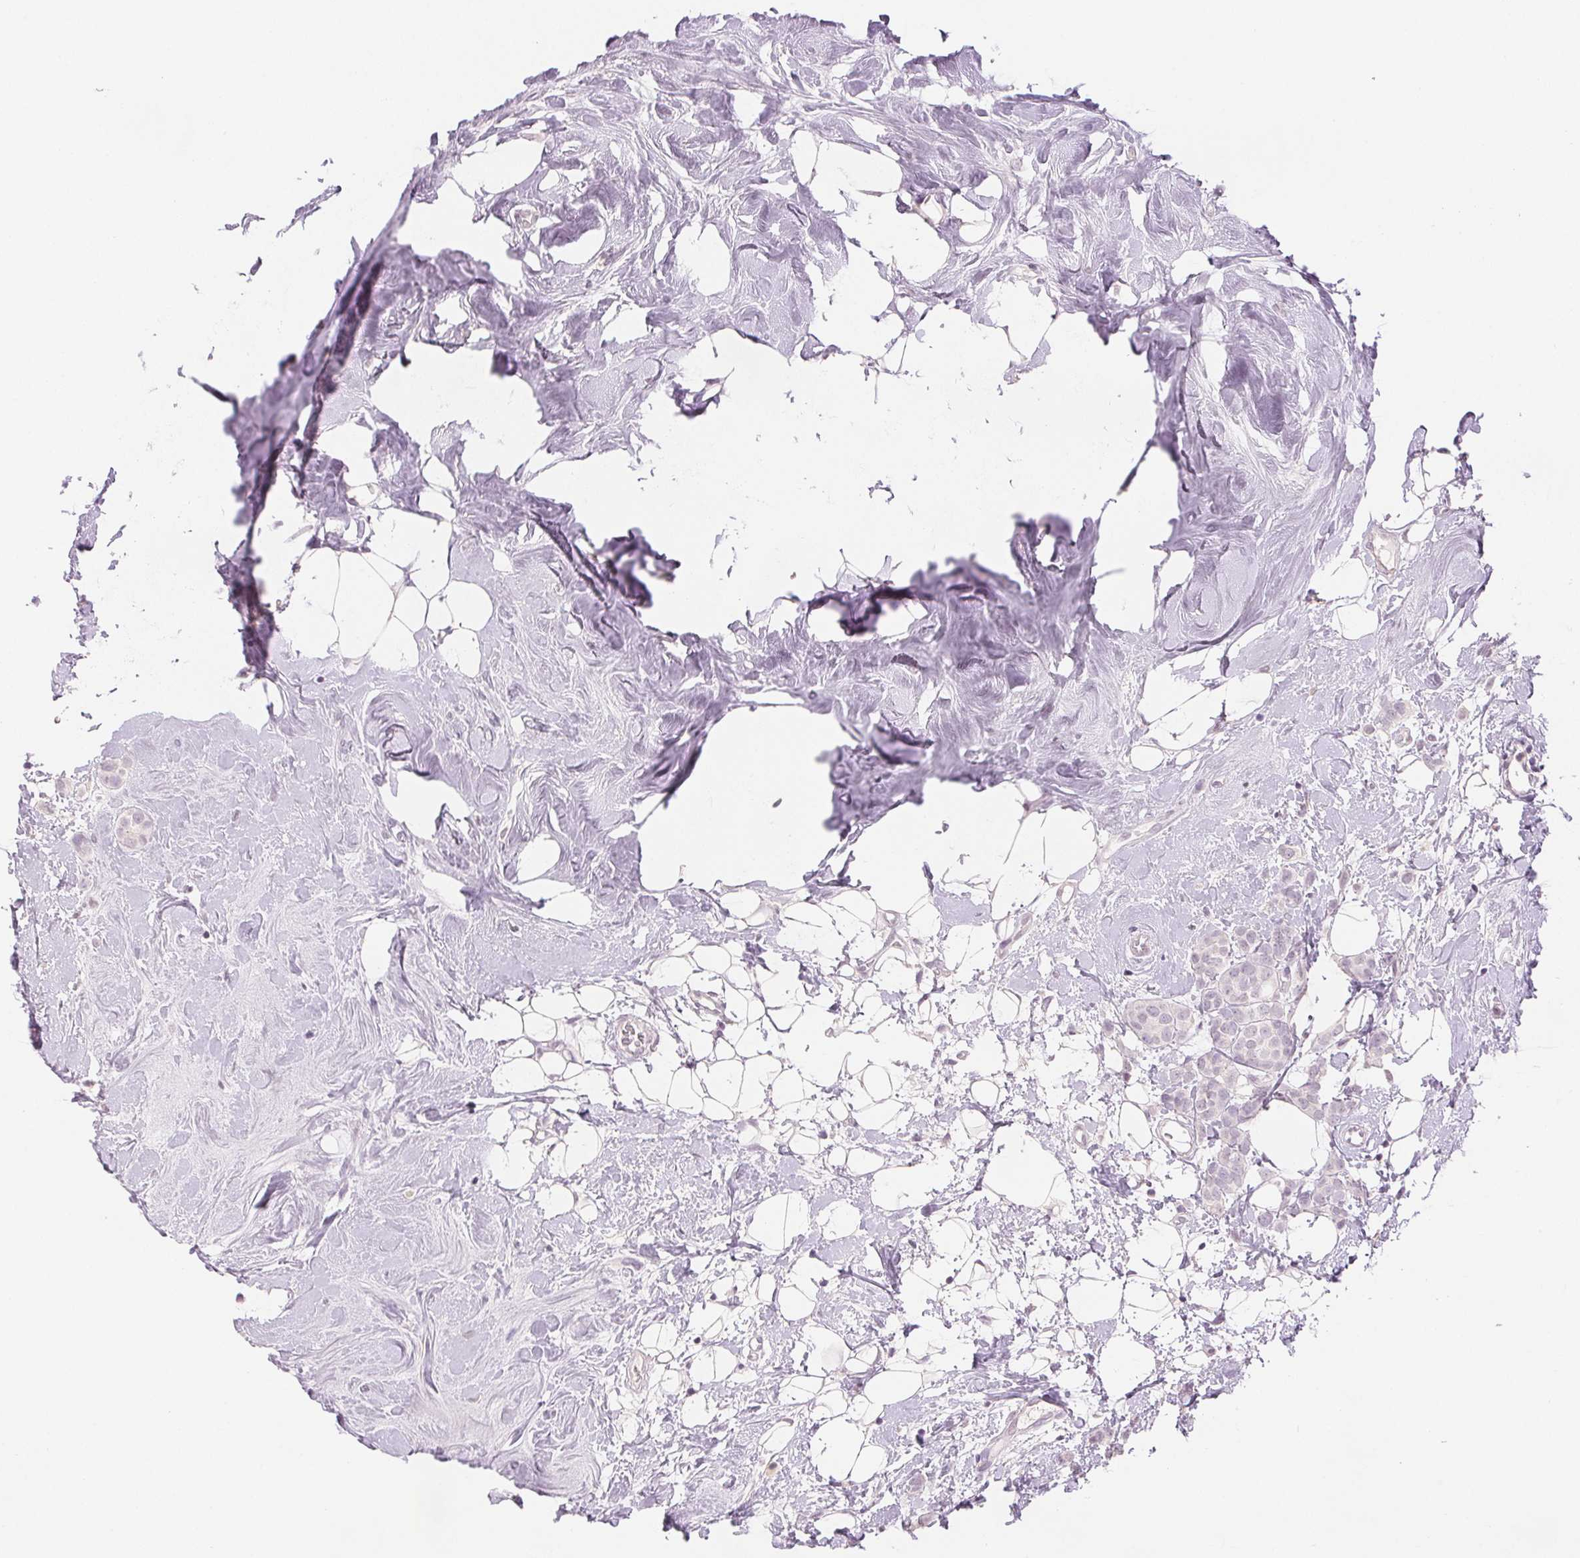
{"staining": {"intensity": "negative", "quantity": "none", "location": "none"}, "tissue": "breast cancer", "cell_type": "Tumor cells", "image_type": "cancer", "snomed": [{"axis": "morphology", "description": "Lobular carcinoma"}, {"axis": "topography", "description": "Breast"}], "caption": "The image displays no staining of tumor cells in breast lobular carcinoma. Brightfield microscopy of immunohistochemistry (IHC) stained with DAB (3,3'-diaminobenzidine) (brown) and hematoxylin (blue), captured at high magnification.", "gene": "SCGN", "patient": {"sex": "female", "age": 49}}